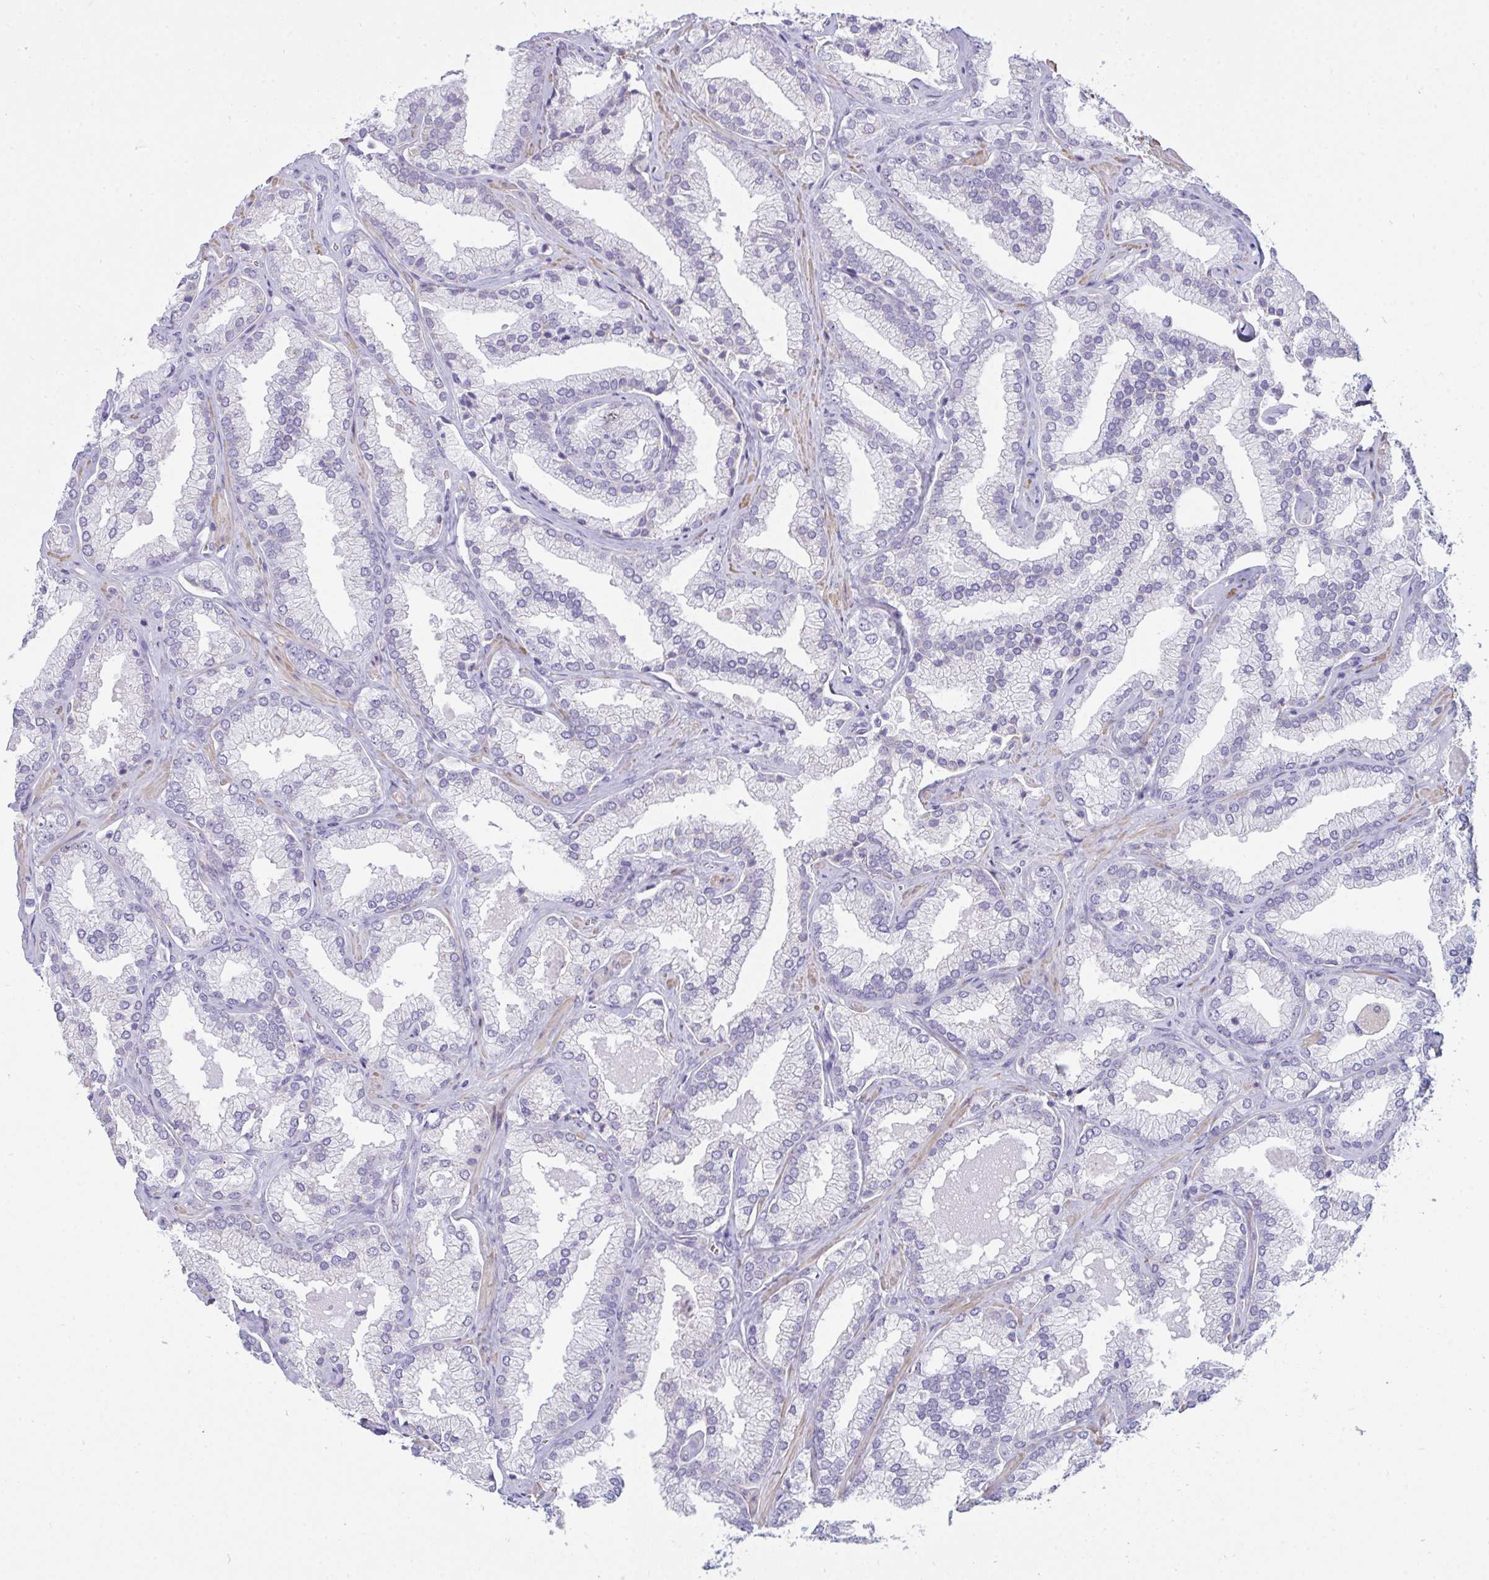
{"staining": {"intensity": "negative", "quantity": "none", "location": "none"}, "tissue": "prostate cancer", "cell_type": "Tumor cells", "image_type": "cancer", "snomed": [{"axis": "morphology", "description": "Adenocarcinoma, High grade"}, {"axis": "topography", "description": "Prostate"}], "caption": "Prostate cancer was stained to show a protein in brown. There is no significant staining in tumor cells.", "gene": "SUZ12", "patient": {"sex": "male", "age": 68}}